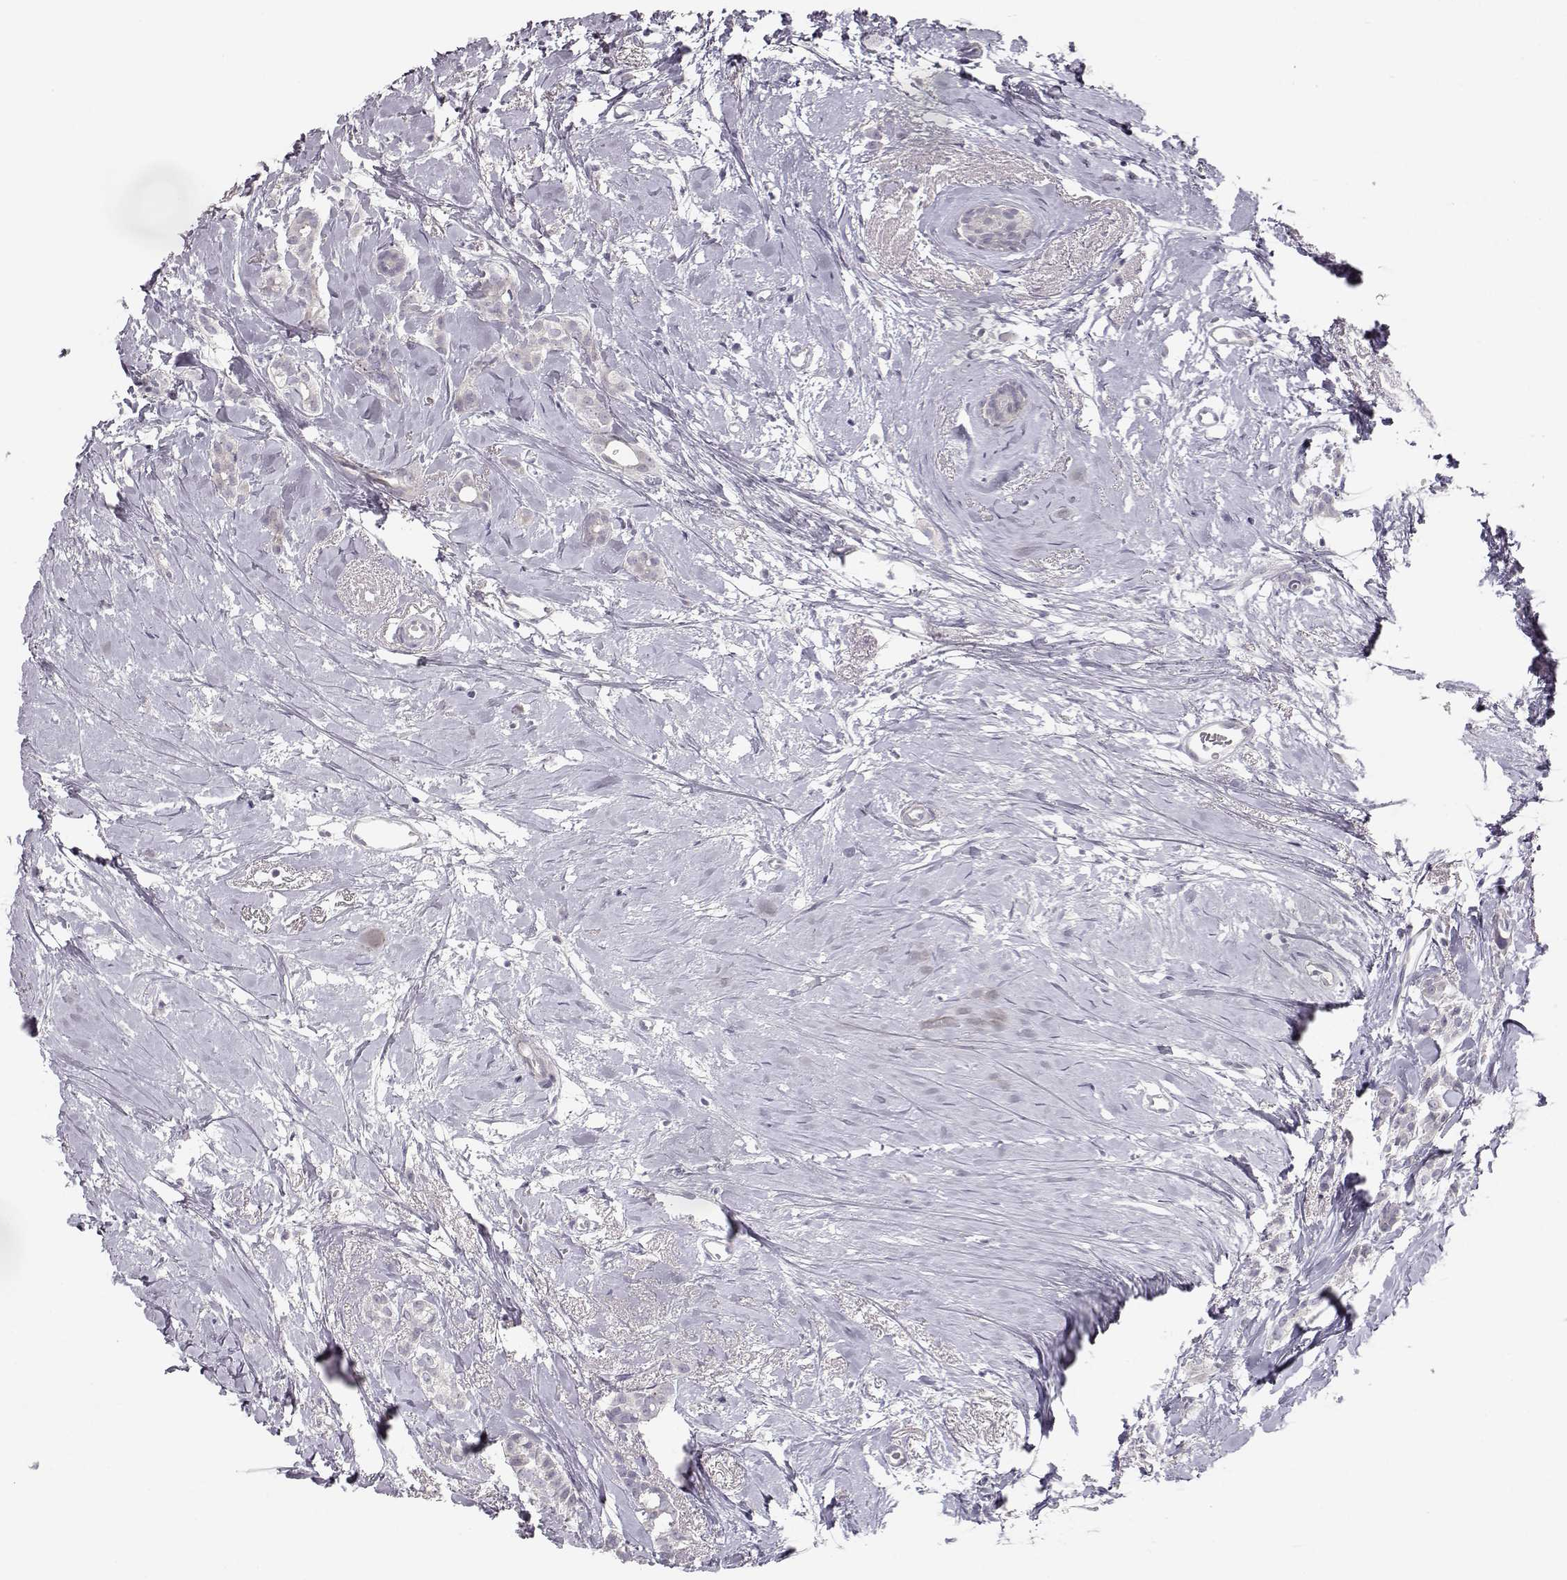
{"staining": {"intensity": "negative", "quantity": "none", "location": "none"}, "tissue": "breast cancer", "cell_type": "Tumor cells", "image_type": "cancer", "snomed": [{"axis": "morphology", "description": "Duct carcinoma"}, {"axis": "topography", "description": "Breast"}], "caption": "The photomicrograph exhibits no staining of tumor cells in breast cancer (infiltrating ductal carcinoma).", "gene": "MYCBPAP", "patient": {"sex": "female", "age": 40}}